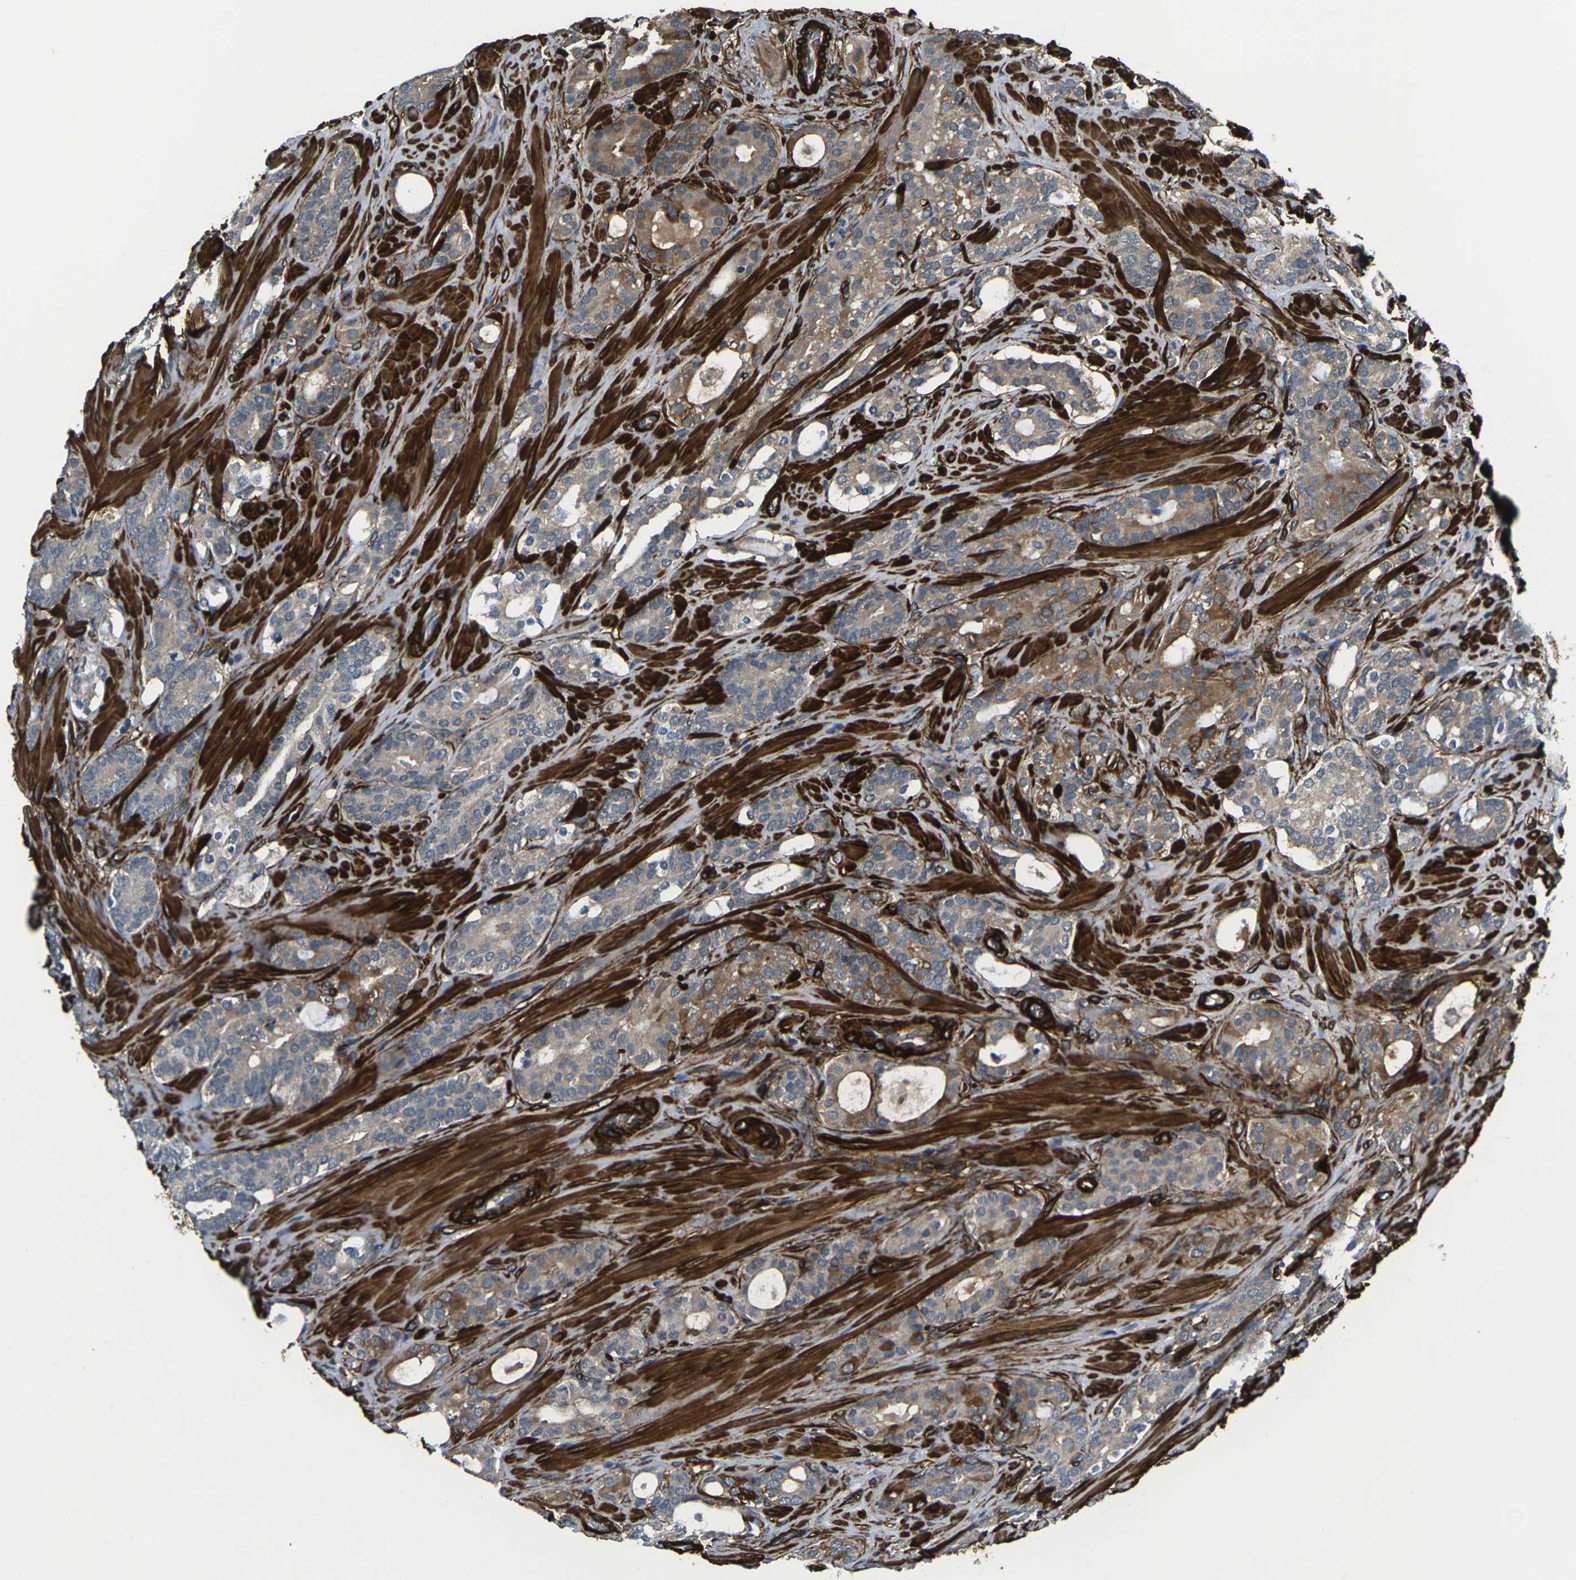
{"staining": {"intensity": "moderate", "quantity": "25%-75%", "location": "cytoplasmic/membranous"}, "tissue": "prostate cancer", "cell_type": "Tumor cells", "image_type": "cancer", "snomed": [{"axis": "morphology", "description": "Adenocarcinoma, Low grade"}, {"axis": "topography", "description": "Prostate"}], "caption": "Tumor cells show medium levels of moderate cytoplasmic/membranous expression in about 25%-75% of cells in prostate cancer. (Brightfield microscopy of DAB IHC at high magnification).", "gene": "GRAMD1C", "patient": {"sex": "male", "age": 63}}